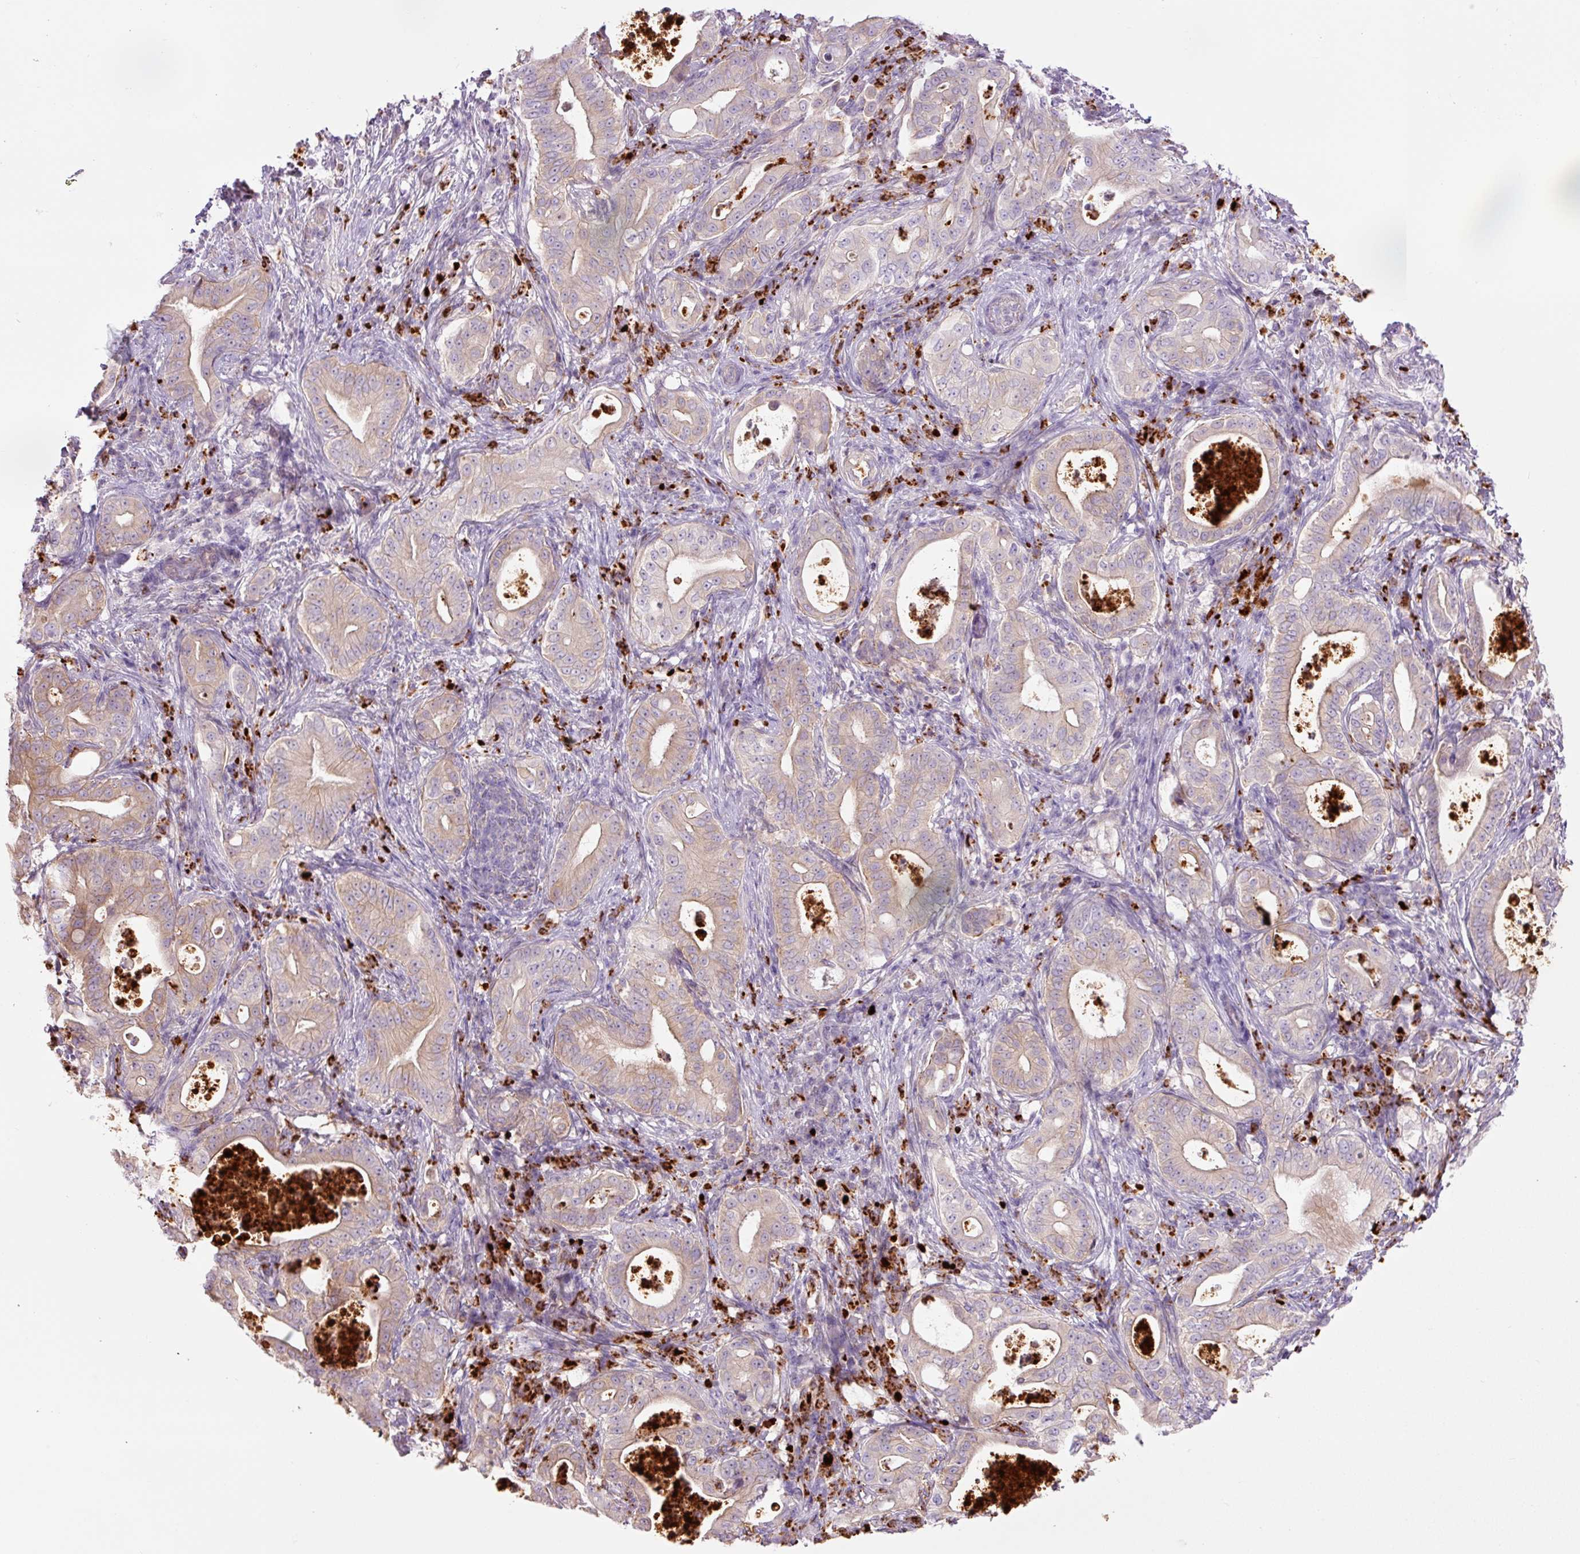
{"staining": {"intensity": "weak", "quantity": "<25%", "location": "cytoplasmic/membranous"}, "tissue": "pancreatic cancer", "cell_type": "Tumor cells", "image_type": "cancer", "snomed": [{"axis": "morphology", "description": "Adenocarcinoma, NOS"}, {"axis": "topography", "description": "Pancreas"}], "caption": "Tumor cells are negative for brown protein staining in pancreatic cancer (adenocarcinoma). Brightfield microscopy of immunohistochemistry (IHC) stained with DAB (3,3'-diaminobenzidine) (brown) and hematoxylin (blue), captured at high magnification.", "gene": "SH2D6", "patient": {"sex": "male", "age": 71}}